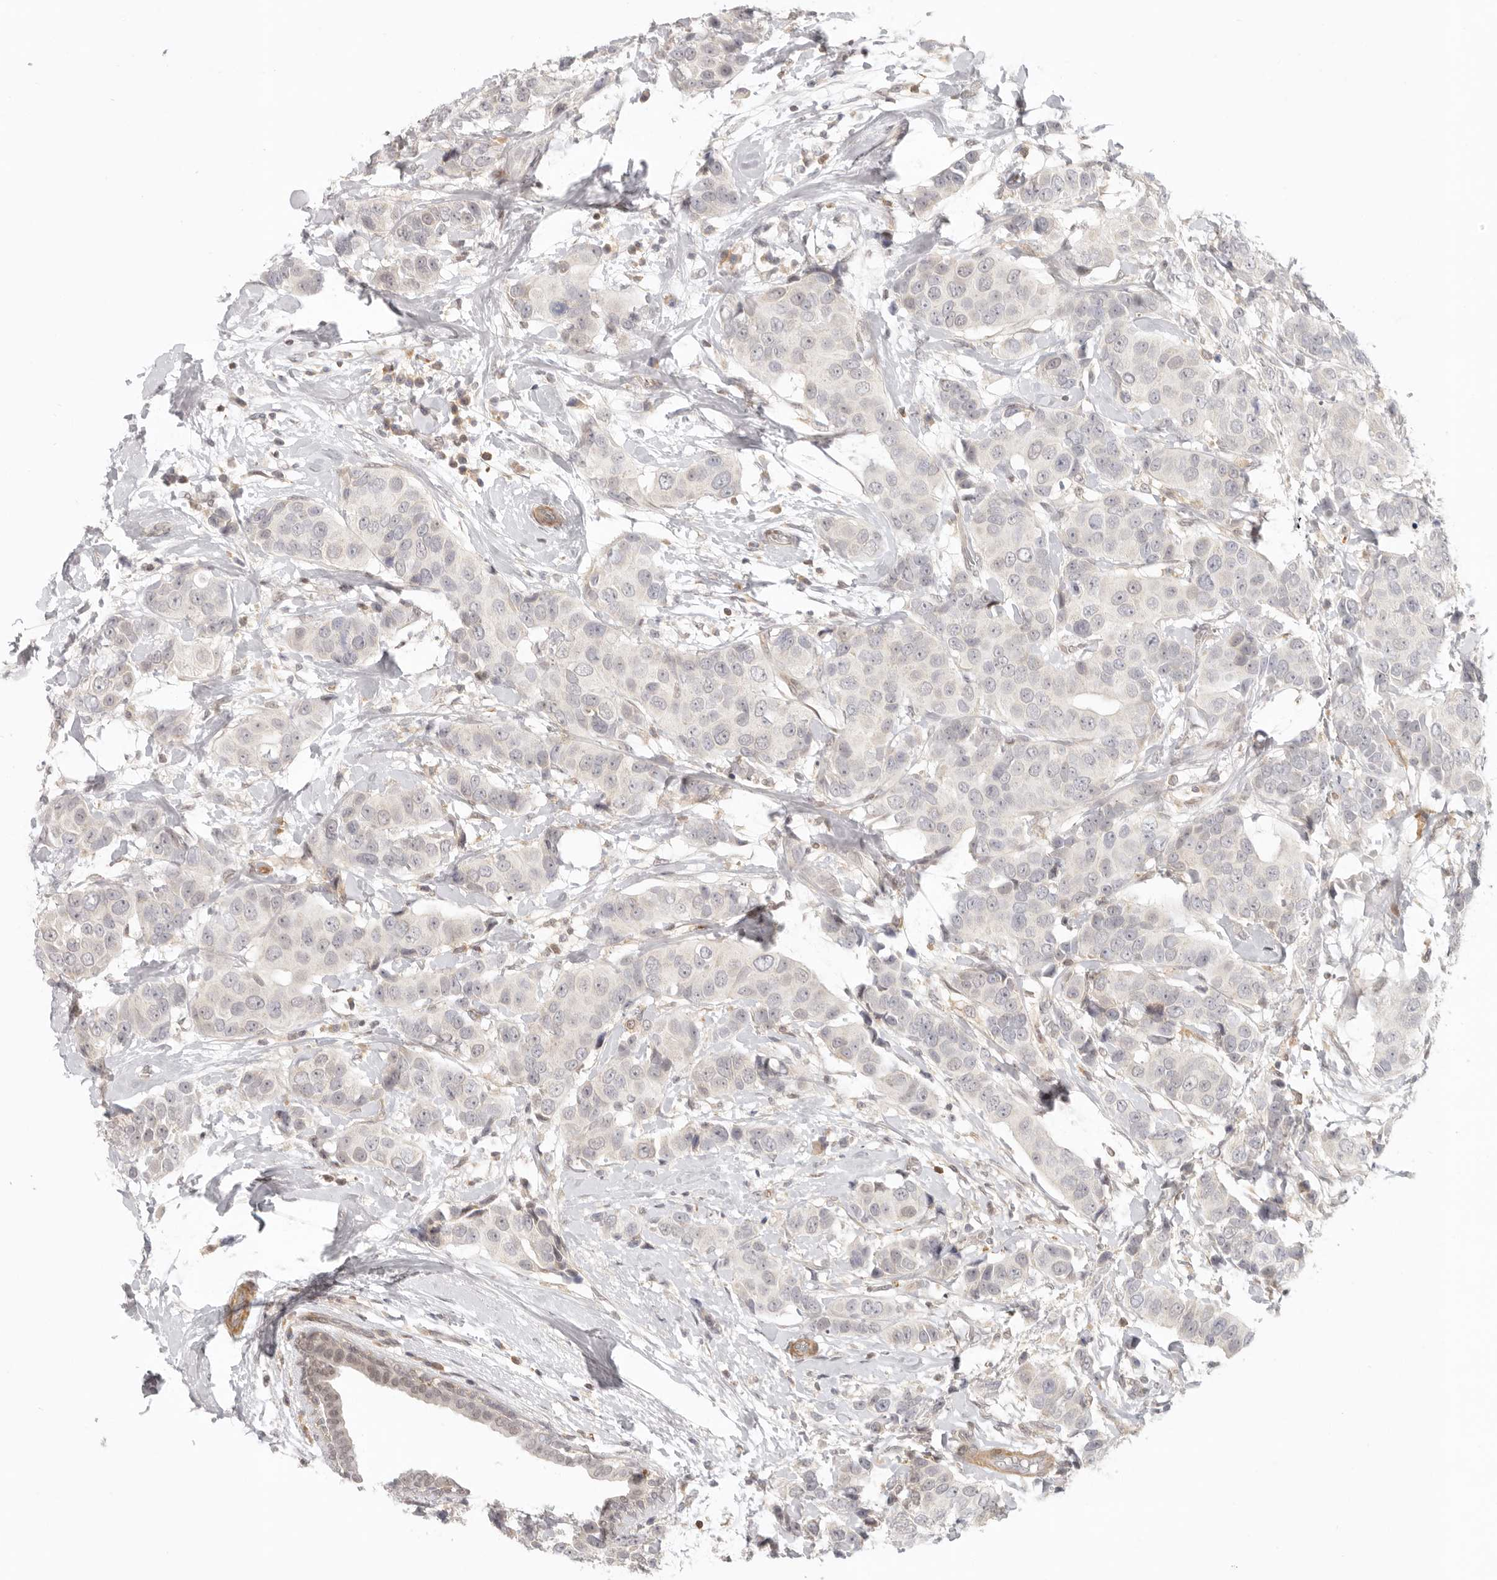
{"staining": {"intensity": "negative", "quantity": "none", "location": "none"}, "tissue": "breast cancer", "cell_type": "Tumor cells", "image_type": "cancer", "snomed": [{"axis": "morphology", "description": "Normal tissue, NOS"}, {"axis": "morphology", "description": "Duct carcinoma"}, {"axis": "topography", "description": "Breast"}], "caption": "Immunohistochemistry (IHC) micrograph of neoplastic tissue: breast invasive ductal carcinoma stained with DAB (3,3'-diaminobenzidine) reveals no significant protein staining in tumor cells. (DAB IHC with hematoxylin counter stain).", "gene": "AHDC1", "patient": {"sex": "female", "age": 39}}